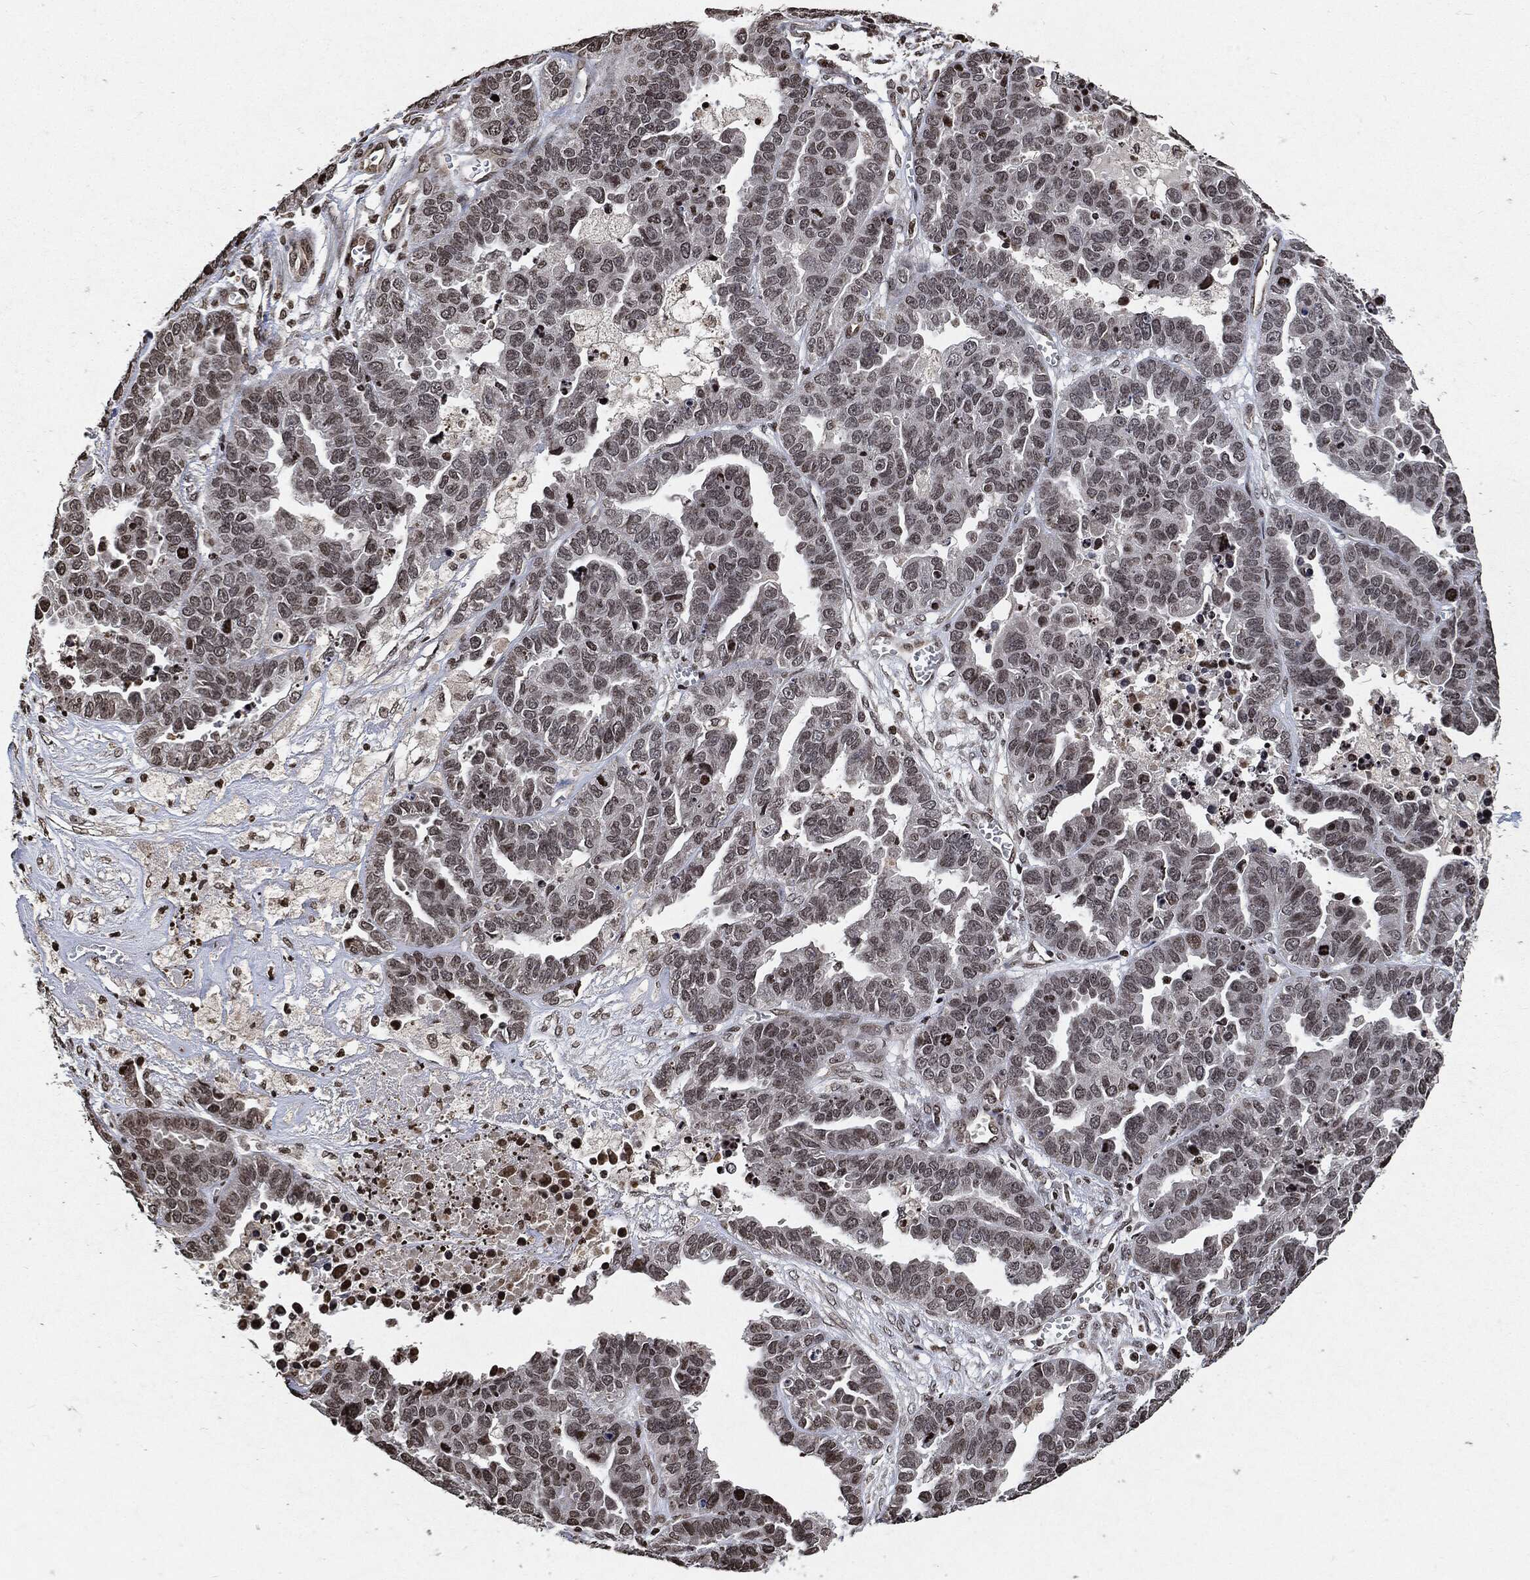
{"staining": {"intensity": "moderate", "quantity": "<25%", "location": "nuclear"}, "tissue": "ovarian cancer", "cell_type": "Tumor cells", "image_type": "cancer", "snomed": [{"axis": "morphology", "description": "Cystadenocarcinoma, serous, NOS"}, {"axis": "topography", "description": "Ovary"}], "caption": "Serous cystadenocarcinoma (ovarian) tissue exhibits moderate nuclear expression in approximately <25% of tumor cells (DAB (3,3'-diaminobenzidine) = brown stain, brightfield microscopy at high magnification).", "gene": "JUN", "patient": {"sex": "female", "age": 87}}